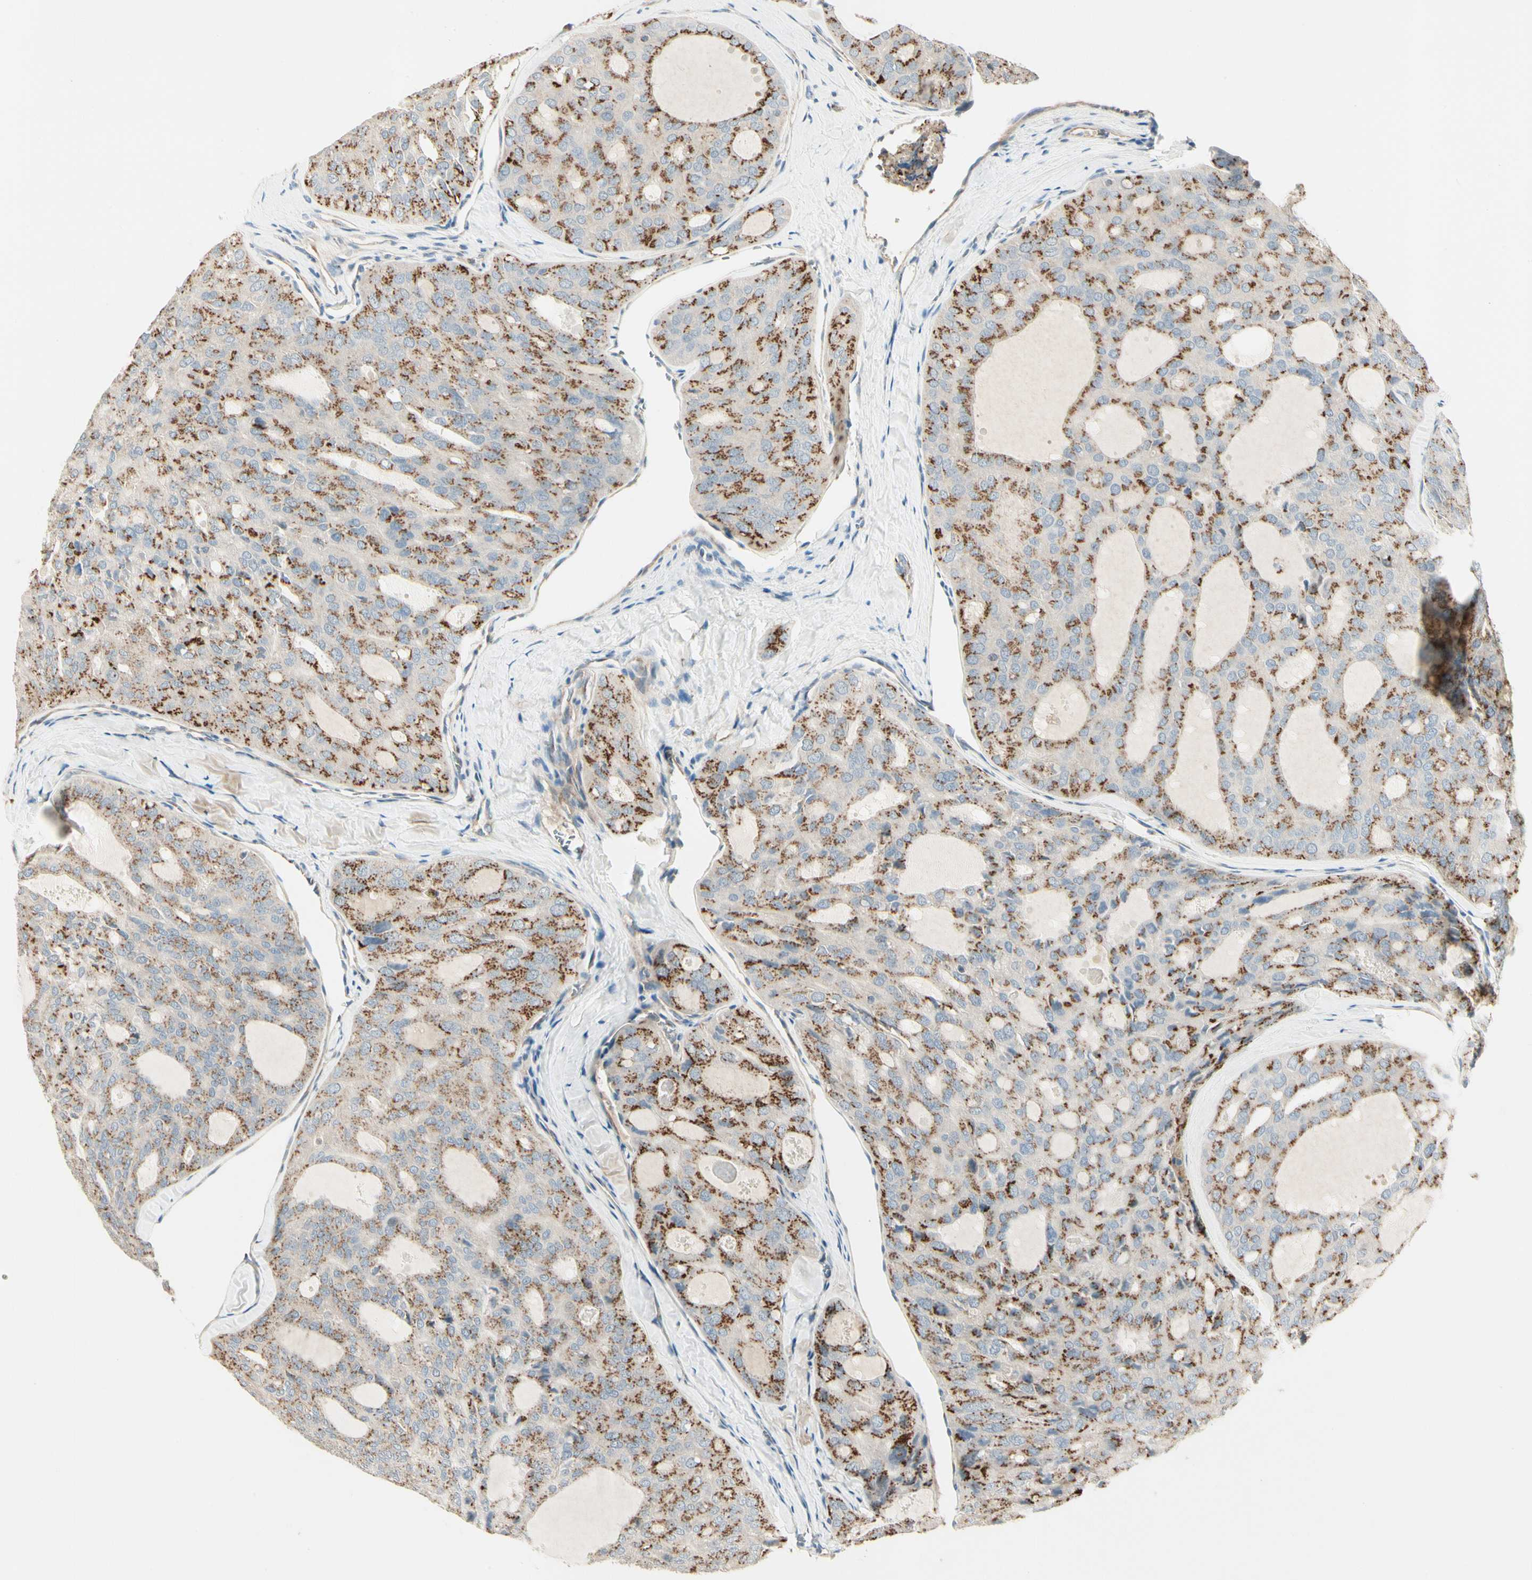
{"staining": {"intensity": "strong", "quantity": "25%-75%", "location": "cytoplasmic/membranous"}, "tissue": "thyroid cancer", "cell_type": "Tumor cells", "image_type": "cancer", "snomed": [{"axis": "morphology", "description": "Follicular adenoma carcinoma, NOS"}, {"axis": "topography", "description": "Thyroid gland"}], "caption": "Immunohistochemistry (IHC) photomicrograph of neoplastic tissue: human thyroid follicular adenoma carcinoma stained using IHC exhibits high levels of strong protein expression localized specifically in the cytoplasmic/membranous of tumor cells, appearing as a cytoplasmic/membranous brown color.", "gene": "ABCA3", "patient": {"sex": "male", "age": 75}}